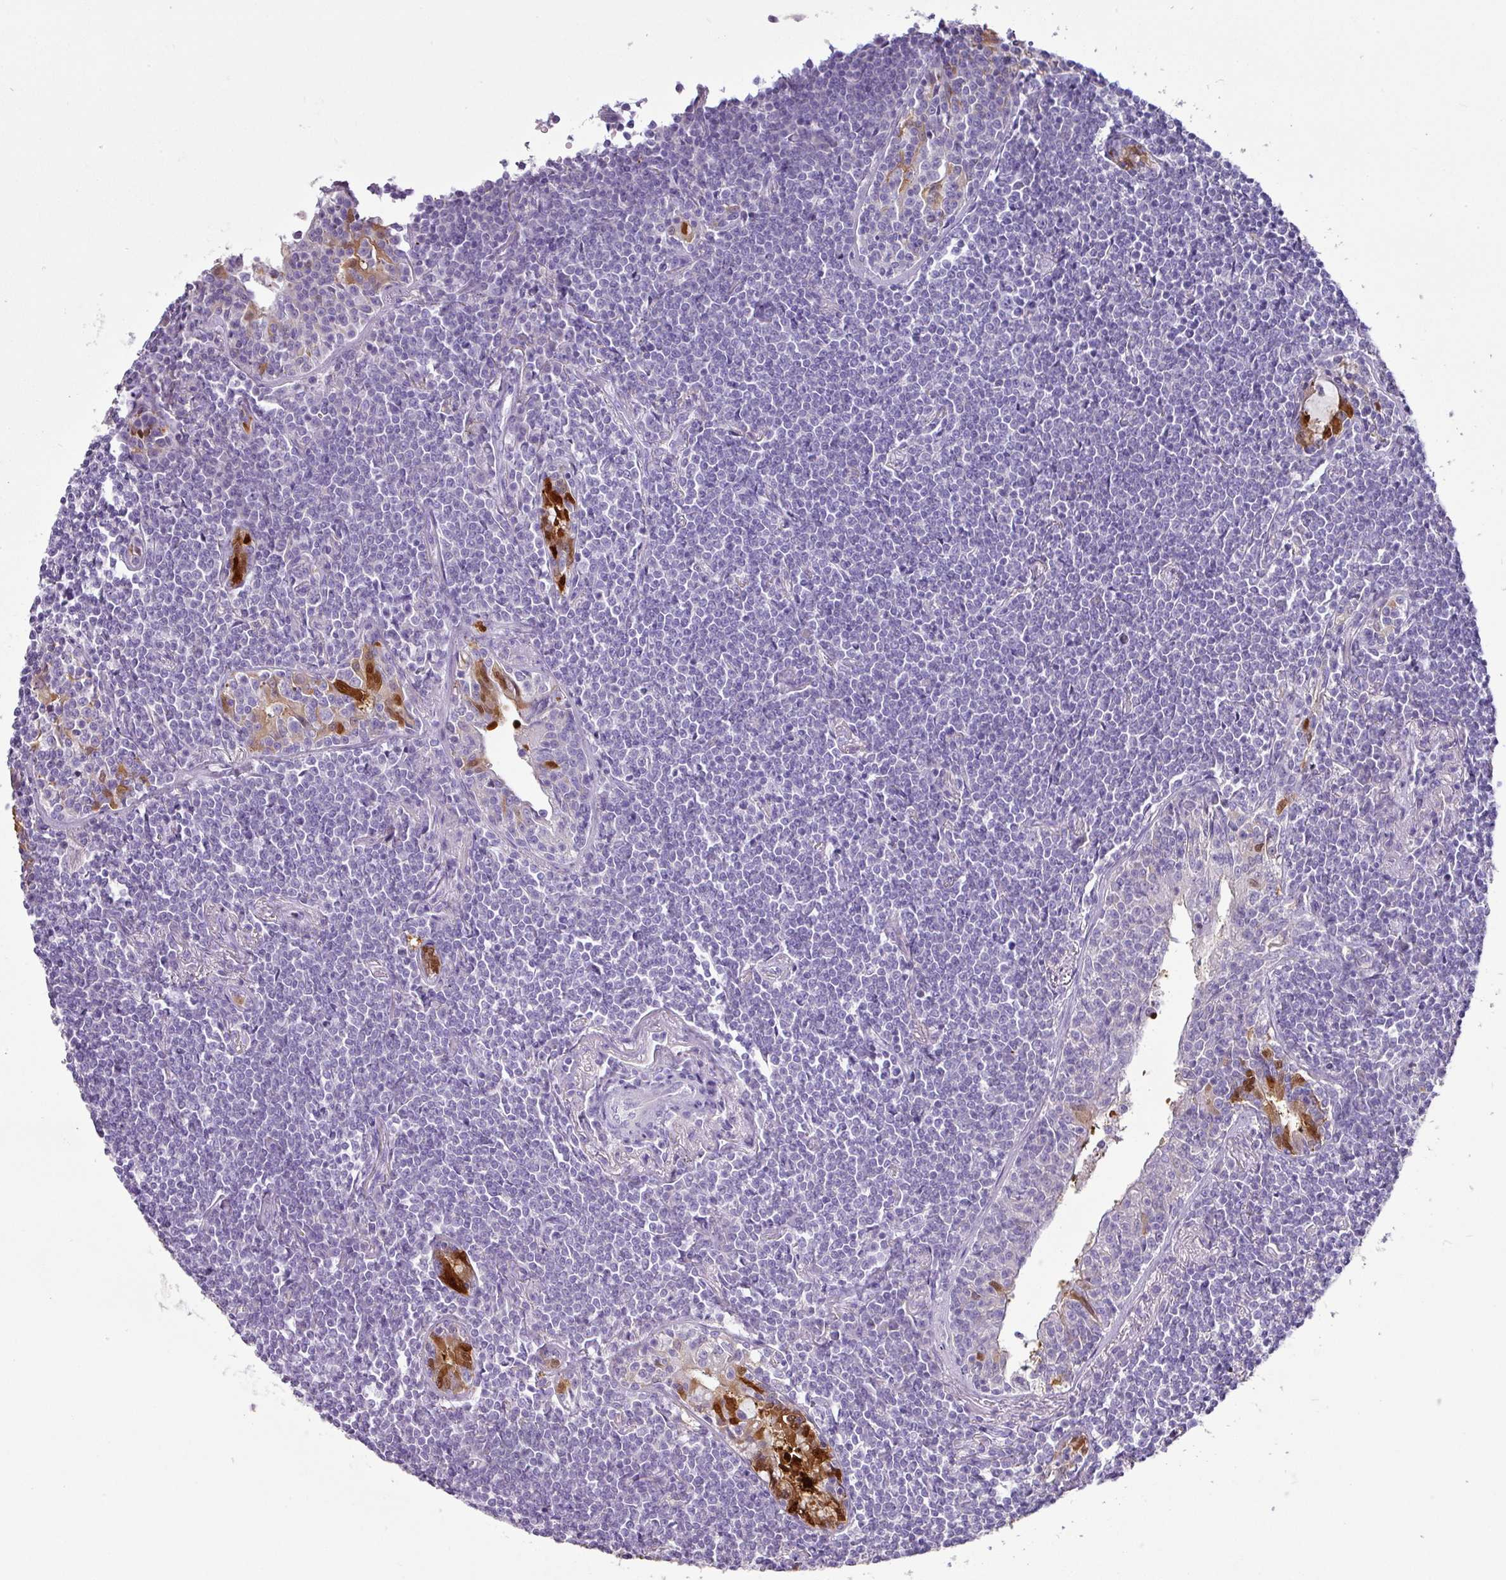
{"staining": {"intensity": "negative", "quantity": "none", "location": "none"}, "tissue": "lymphoma", "cell_type": "Tumor cells", "image_type": "cancer", "snomed": [{"axis": "morphology", "description": "Malignant lymphoma, non-Hodgkin's type, Low grade"}, {"axis": "topography", "description": "Lung"}], "caption": "Tumor cells are negative for brown protein staining in lymphoma.", "gene": "GSTA3", "patient": {"sex": "female", "age": 71}}